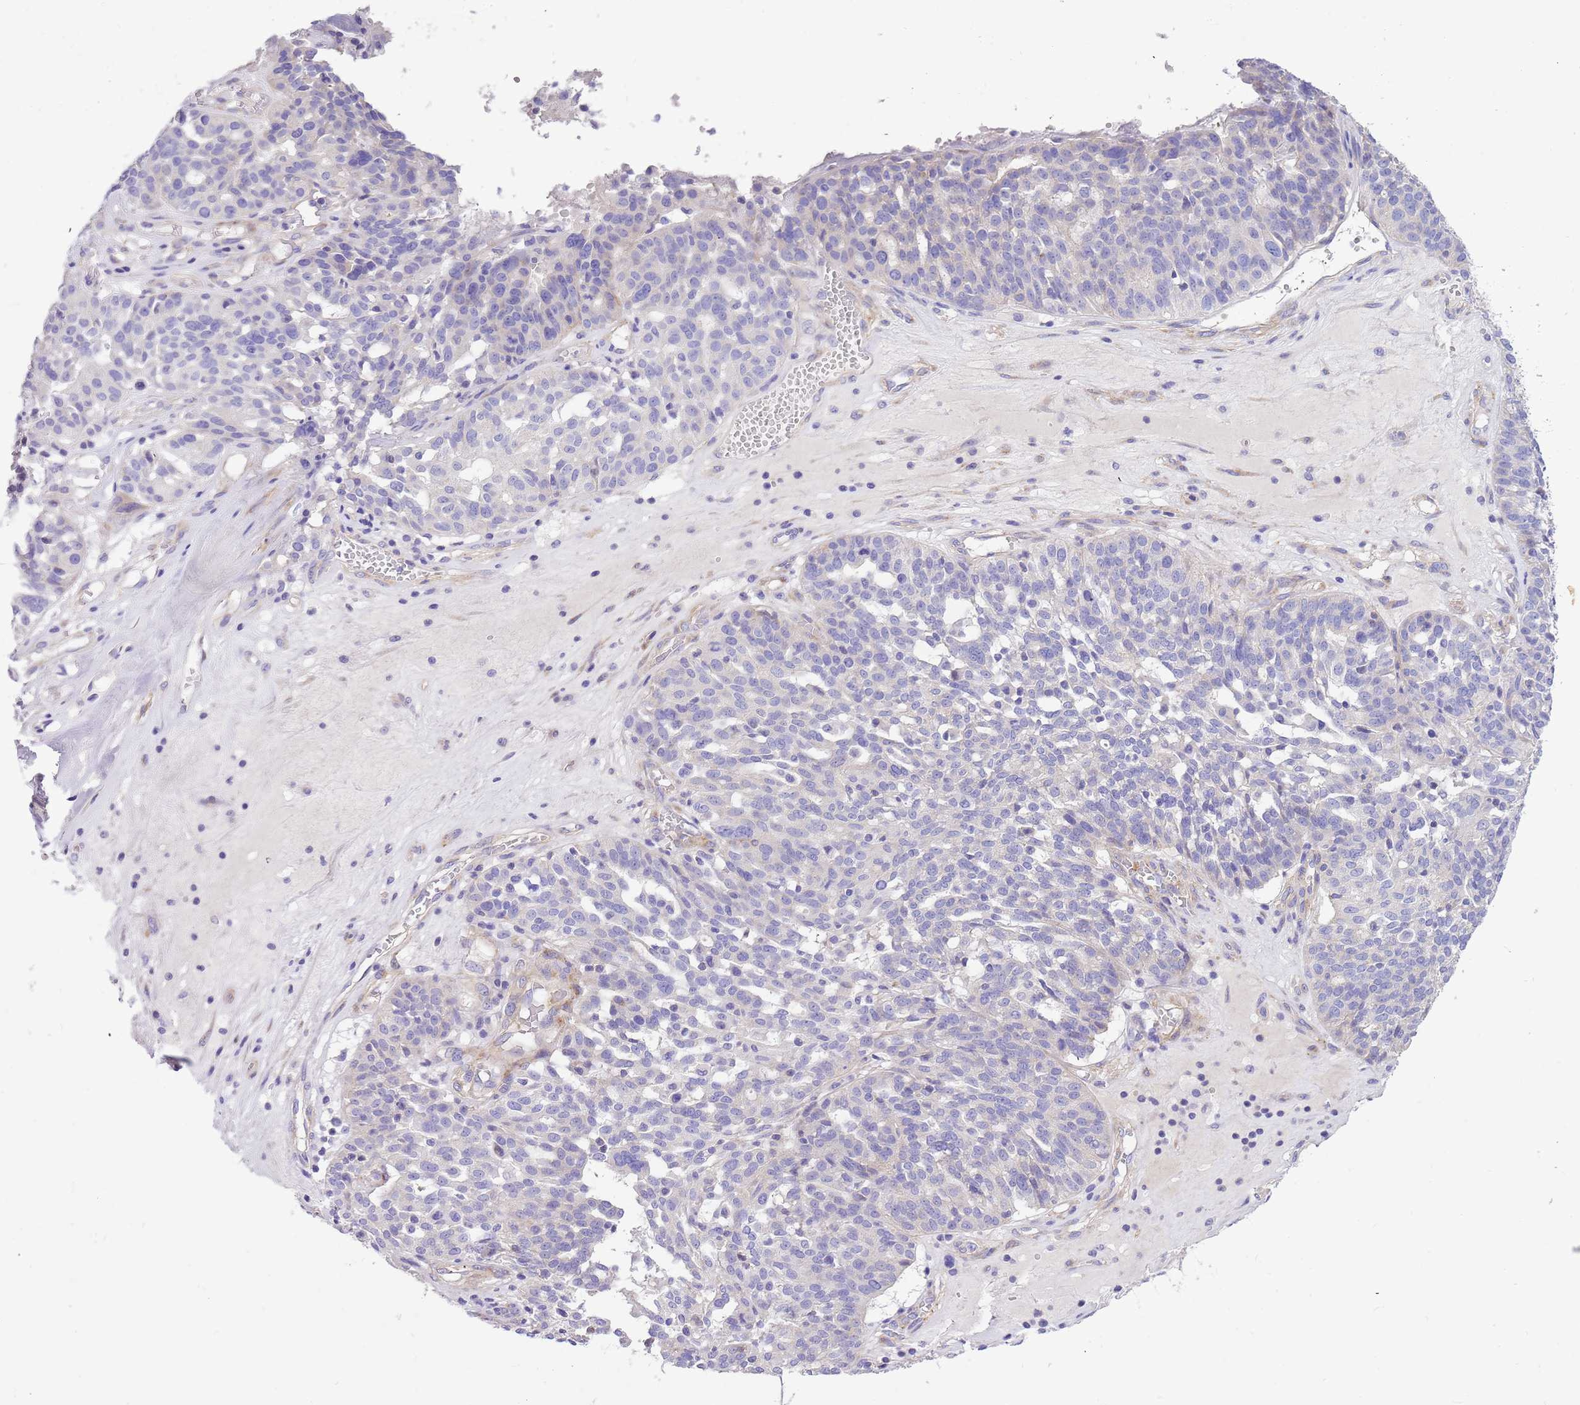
{"staining": {"intensity": "negative", "quantity": "none", "location": "none"}, "tissue": "ovarian cancer", "cell_type": "Tumor cells", "image_type": "cancer", "snomed": [{"axis": "morphology", "description": "Cystadenocarcinoma, serous, NOS"}, {"axis": "topography", "description": "Ovary"}], "caption": "A high-resolution photomicrograph shows immunohistochemistry (IHC) staining of serous cystadenocarcinoma (ovarian), which exhibits no significant positivity in tumor cells.", "gene": "SERINC3", "patient": {"sex": "female", "age": 59}}